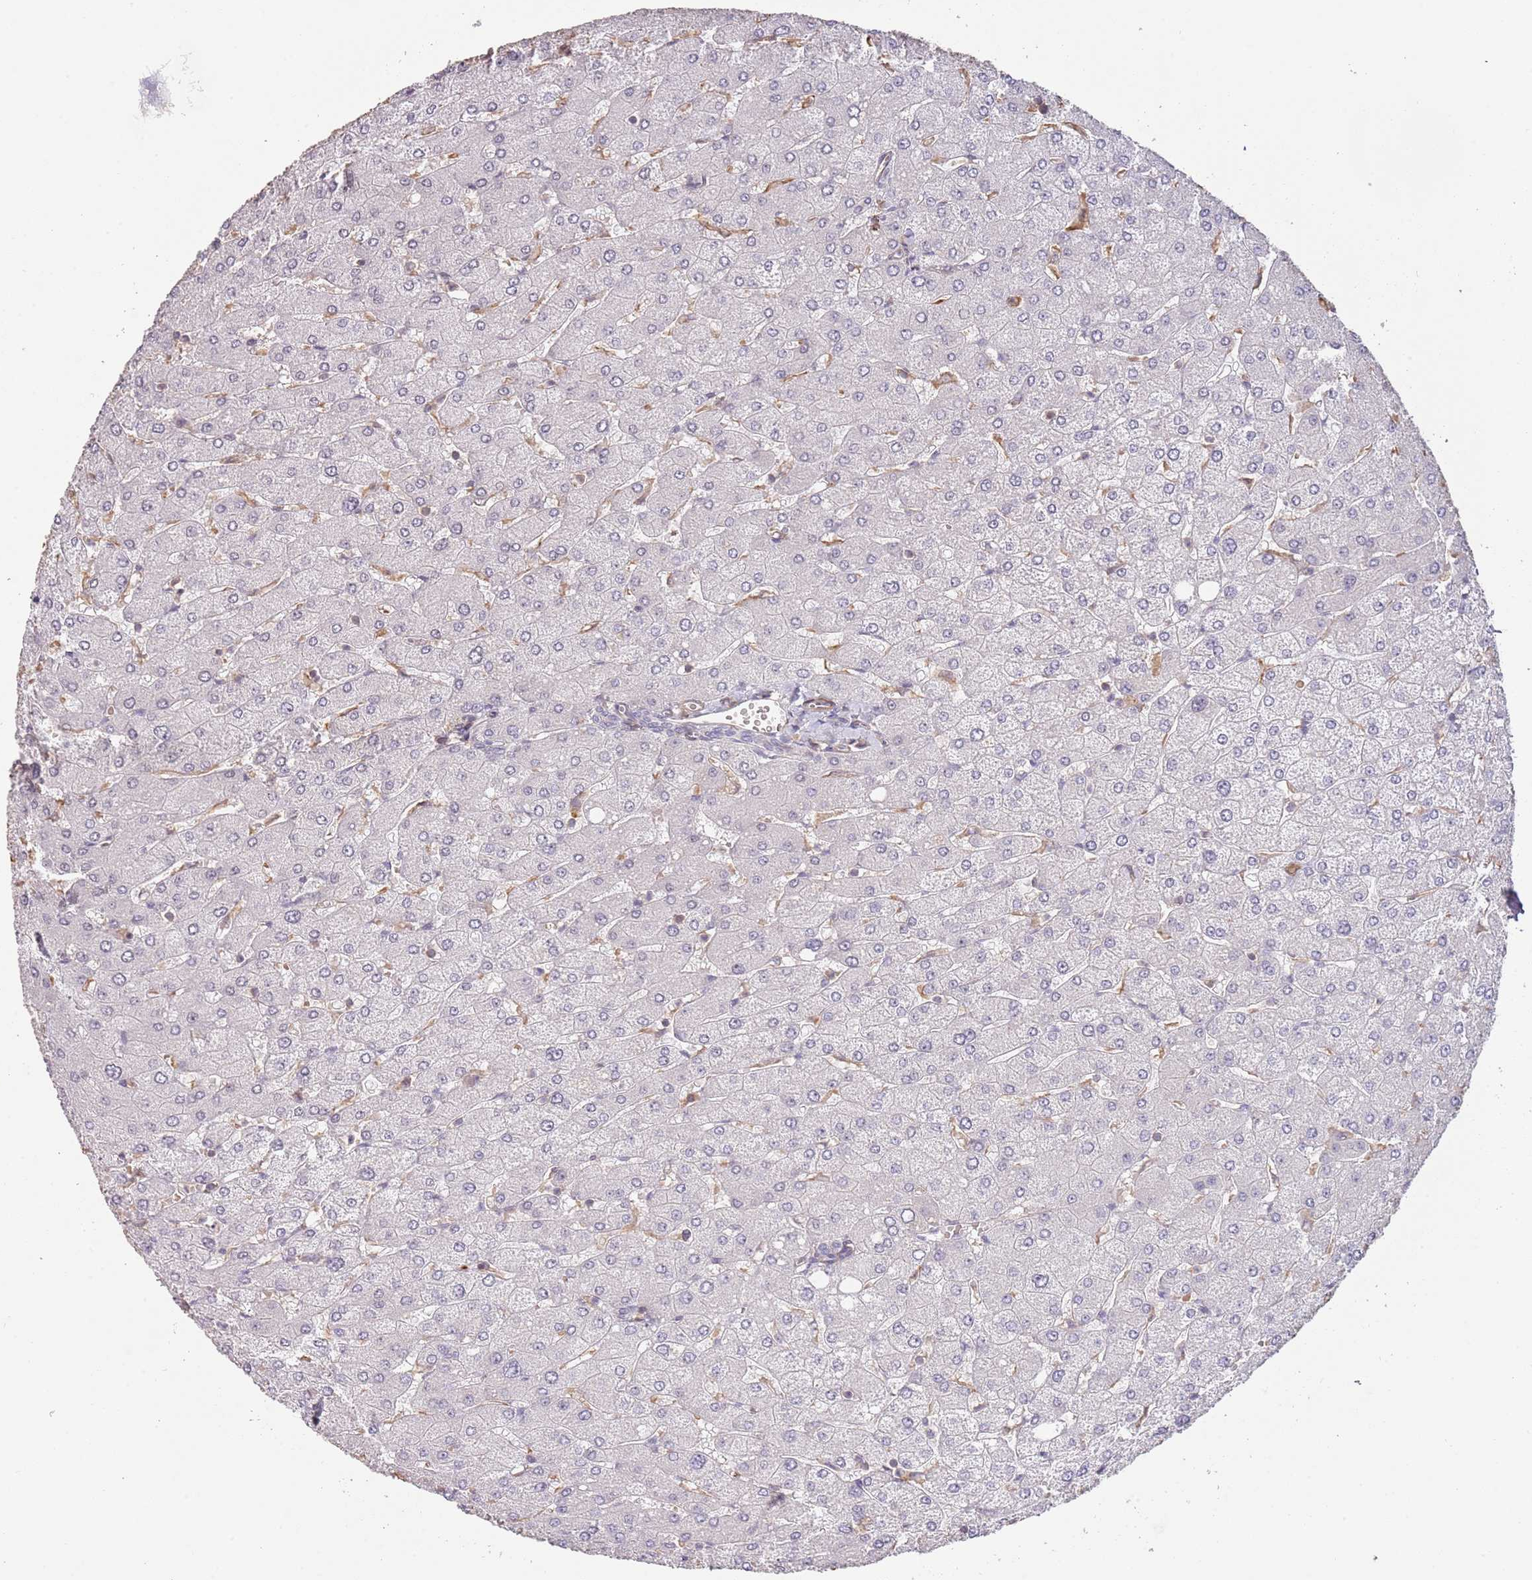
{"staining": {"intensity": "negative", "quantity": "none", "location": "none"}, "tissue": "liver", "cell_type": "Cholangiocytes", "image_type": "normal", "snomed": [{"axis": "morphology", "description": "Normal tissue, NOS"}, {"axis": "topography", "description": "Liver"}], "caption": "DAB (3,3'-diaminobenzidine) immunohistochemical staining of normal human liver exhibits no significant positivity in cholangiocytes.", "gene": "ADTRP", "patient": {"sex": "male", "age": 55}}